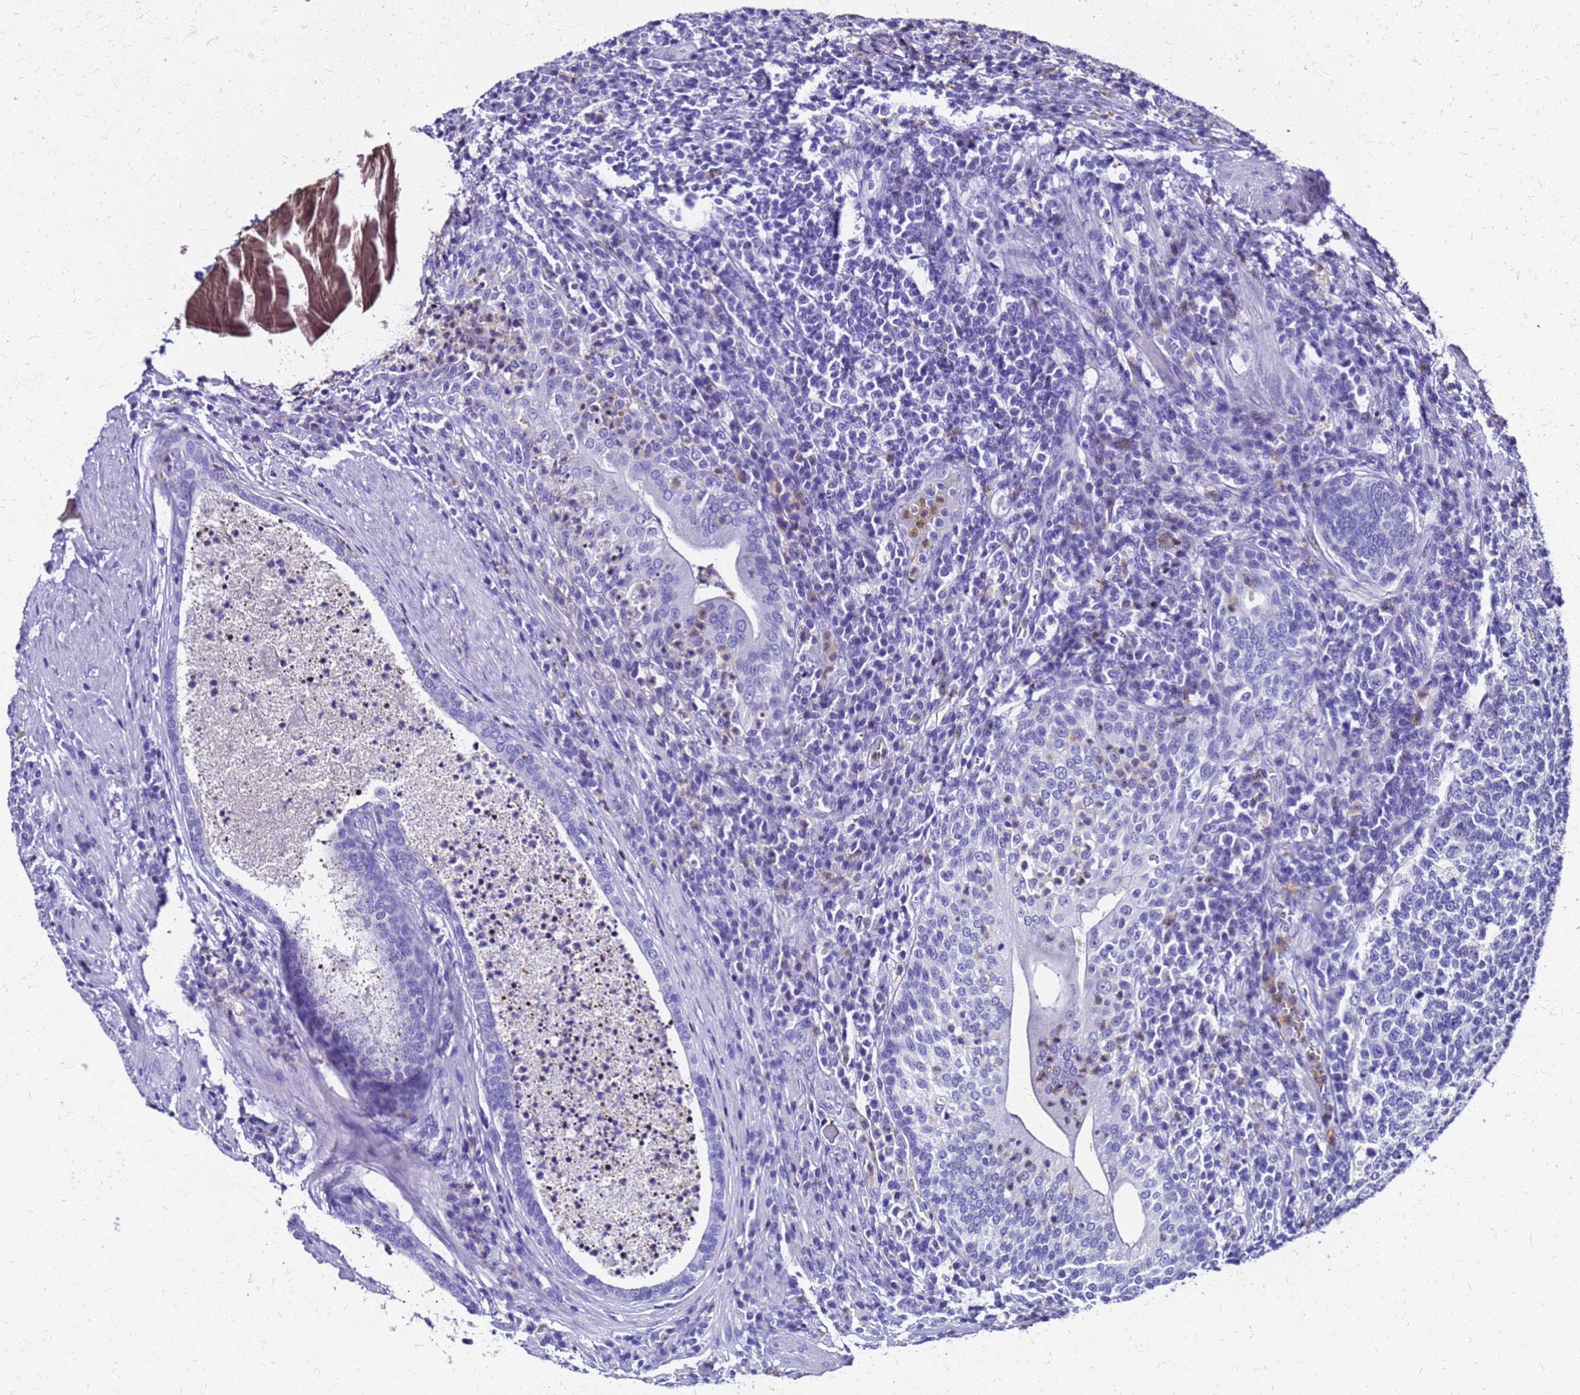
{"staining": {"intensity": "negative", "quantity": "none", "location": "none"}, "tissue": "prostate cancer", "cell_type": "Tumor cells", "image_type": "cancer", "snomed": [{"axis": "morphology", "description": "Adenocarcinoma, Low grade"}, {"axis": "topography", "description": "Prostate"}], "caption": "Photomicrograph shows no protein staining in tumor cells of prostate cancer (adenocarcinoma (low-grade)) tissue.", "gene": "SMIM21", "patient": {"sex": "male", "age": 68}}